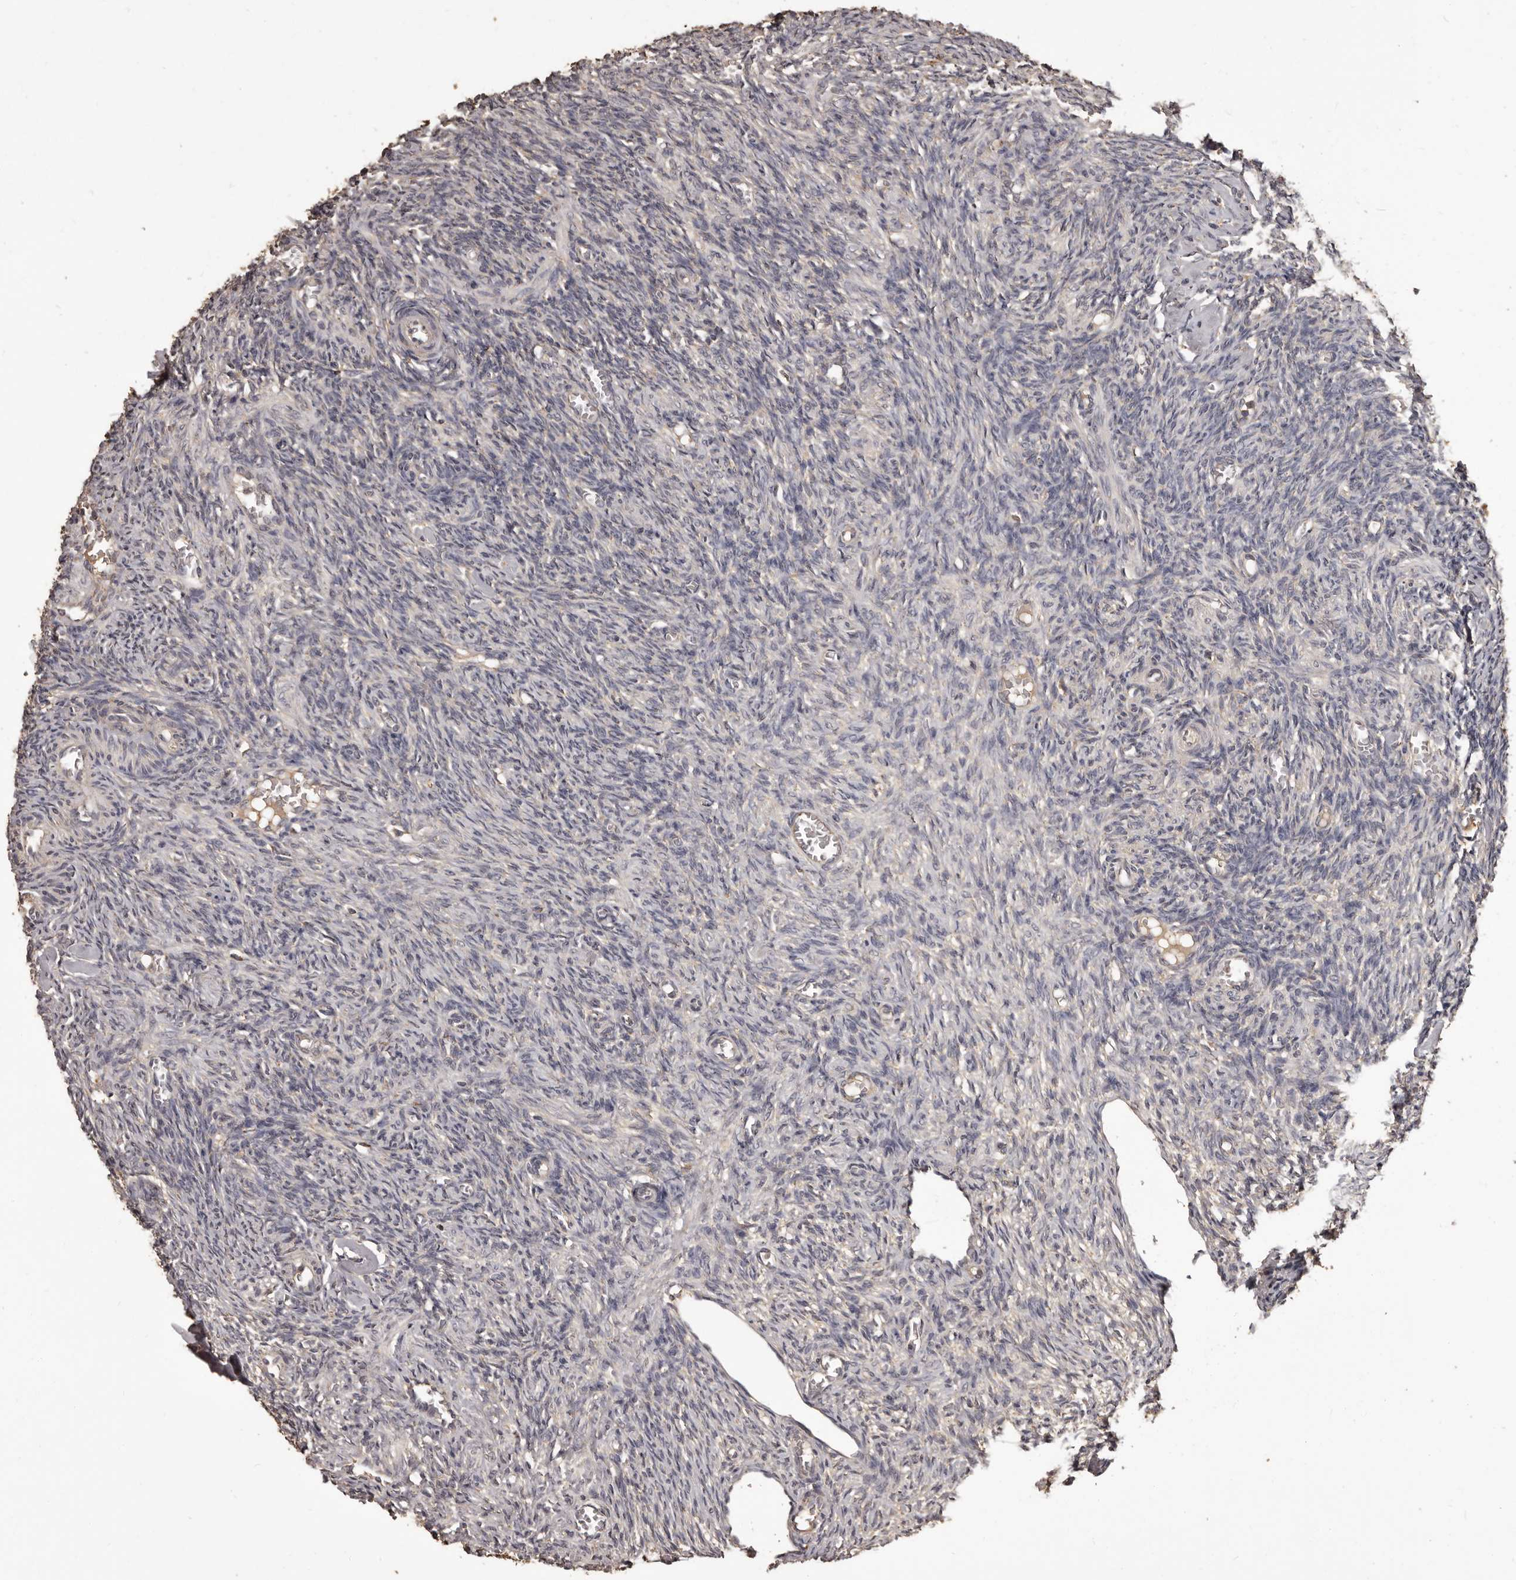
{"staining": {"intensity": "moderate", "quantity": ">75%", "location": "cytoplasmic/membranous"}, "tissue": "ovary", "cell_type": "Follicle cells", "image_type": "normal", "snomed": [{"axis": "morphology", "description": "Normal tissue, NOS"}, {"axis": "topography", "description": "Ovary"}], "caption": "High-magnification brightfield microscopy of unremarkable ovary stained with DAB (3,3'-diaminobenzidine) (brown) and counterstained with hematoxylin (blue). follicle cells exhibit moderate cytoplasmic/membranous expression is appreciated in approximately>75% of cells.", "gene": "MGAT5", "patient": {"sex": "female", "age": 27}}